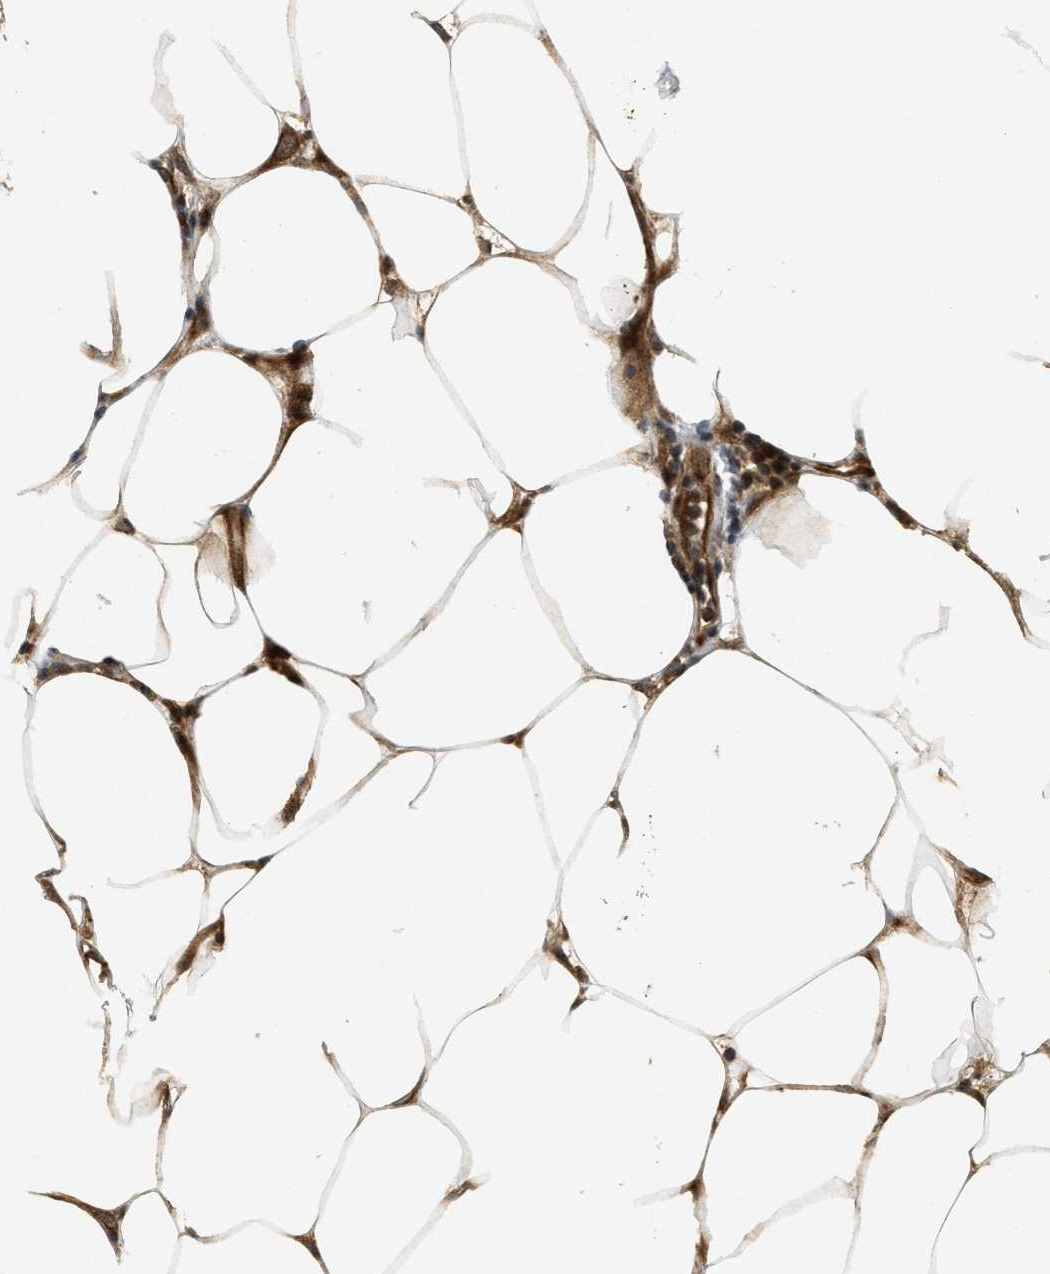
{"staining": {"intensity": "moderate", "quantity": ">75%", "location": "cytoplasmic/membranous"}, "tissue": "breast cancer", "cell_type": "Tumor cells", "image_type": "cancer", "snomed": [{"axis": "morphology", "description": "Duct carcinoma"}, {"axis": "topography", "description": "Breast"}], "caption": "A high-resolution photomicrograph shows immunohistochemistry staining of intraductal carcinoma (breast), which demonstrates moderate cytoplasmic/membranous positivity in about >75% of tumor cells.", "gene": "TRAPPC14", "patient": {"sex": "female", "age": 37}}